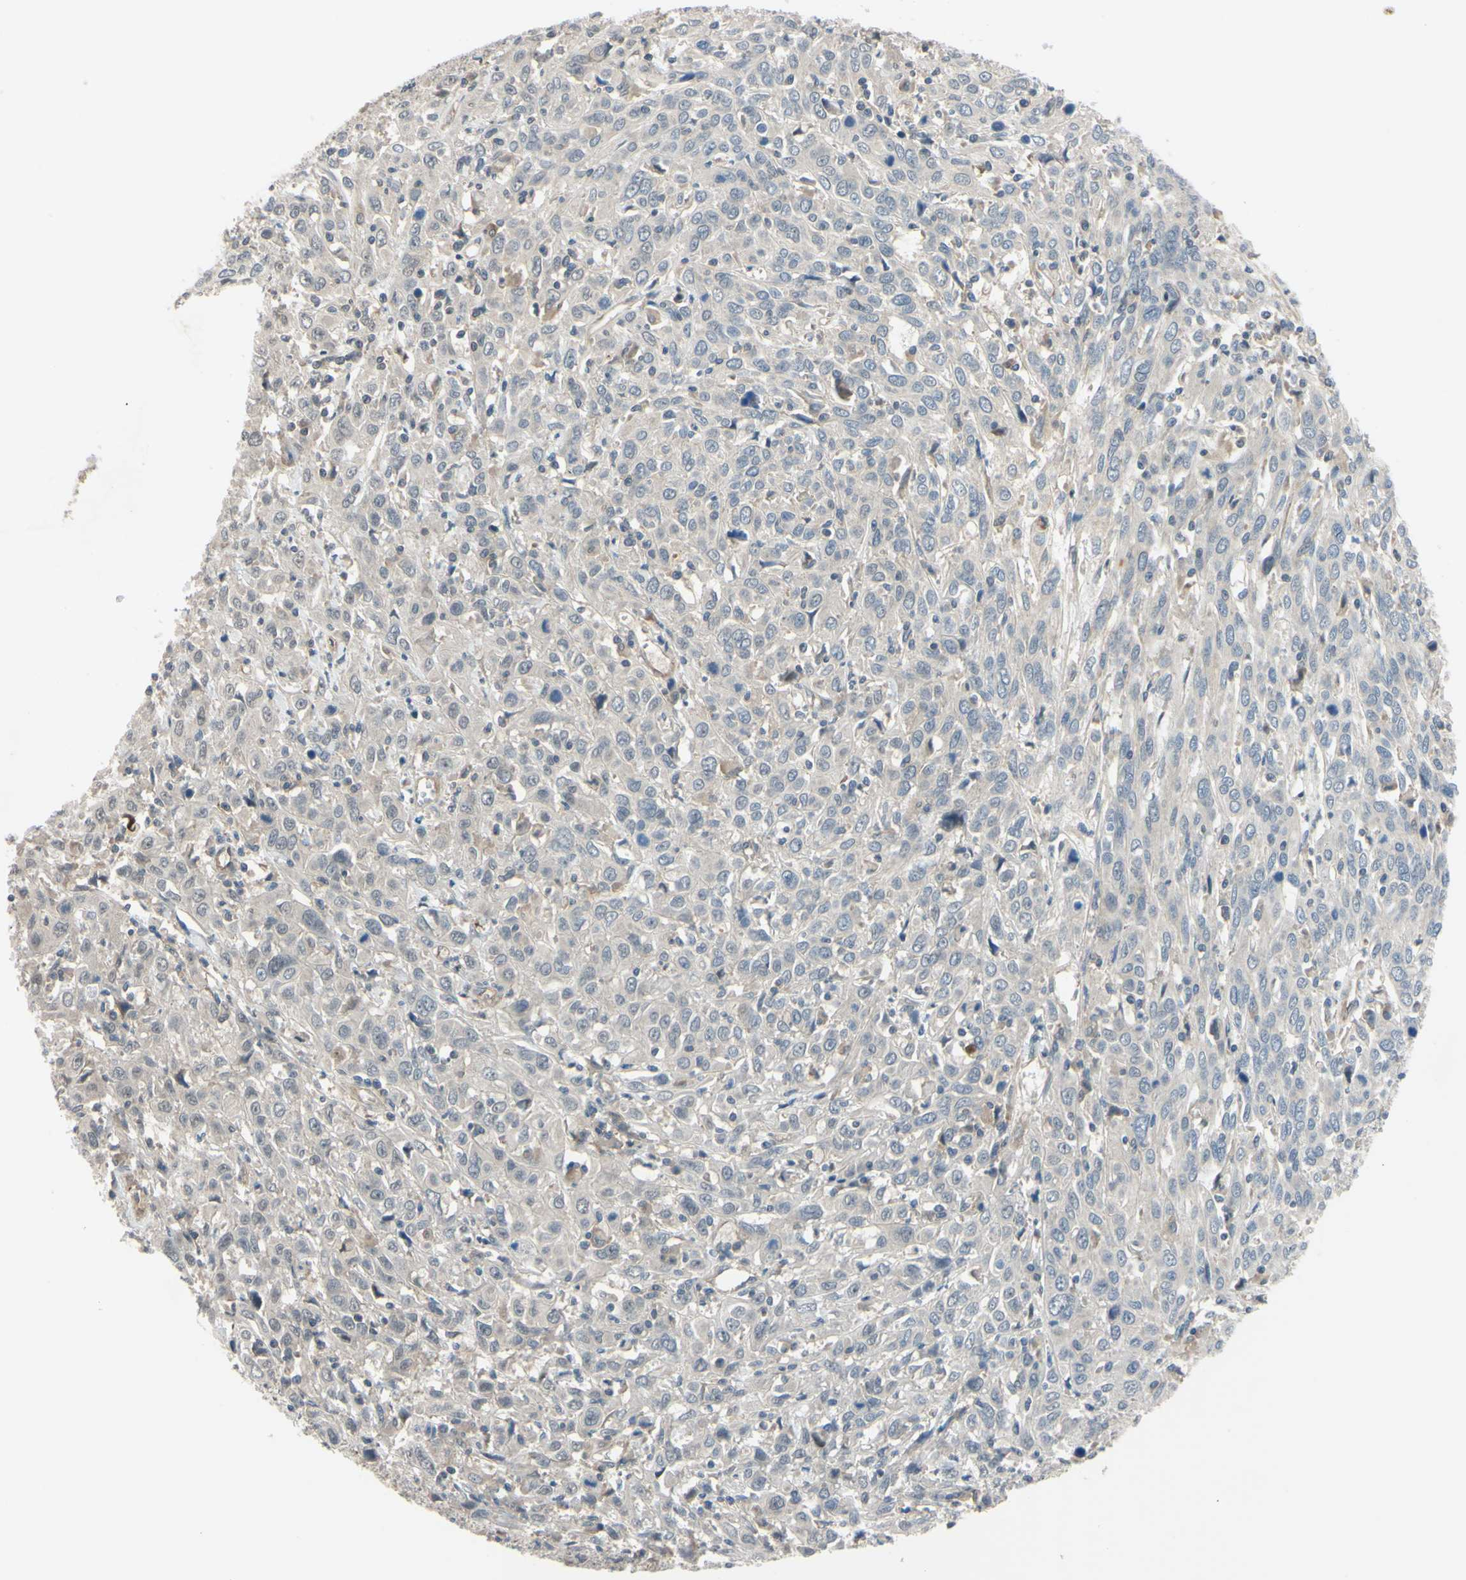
{"staining": {"intensity": "weak", "quantity": ">75%", "location": "cytoplasmic/membranous"}, "tissue": "cervical cancer", "cell_type": "Tumor cells", "image_type": "cancer", "snomed": [{"axis": "morphology", "description": "Squamous cell carcinoma, NOS"}, {"axis": "topography", "description": "Cervix"}], "caption": "IHC image of cervical cancer stained for a protein (brown), which exhibits low levels of weak cytoplasmic/membranous staining in about >75% of tumor cells.", "gene": "COMMD9", "patient": {"sex": "female", "age": 46}}